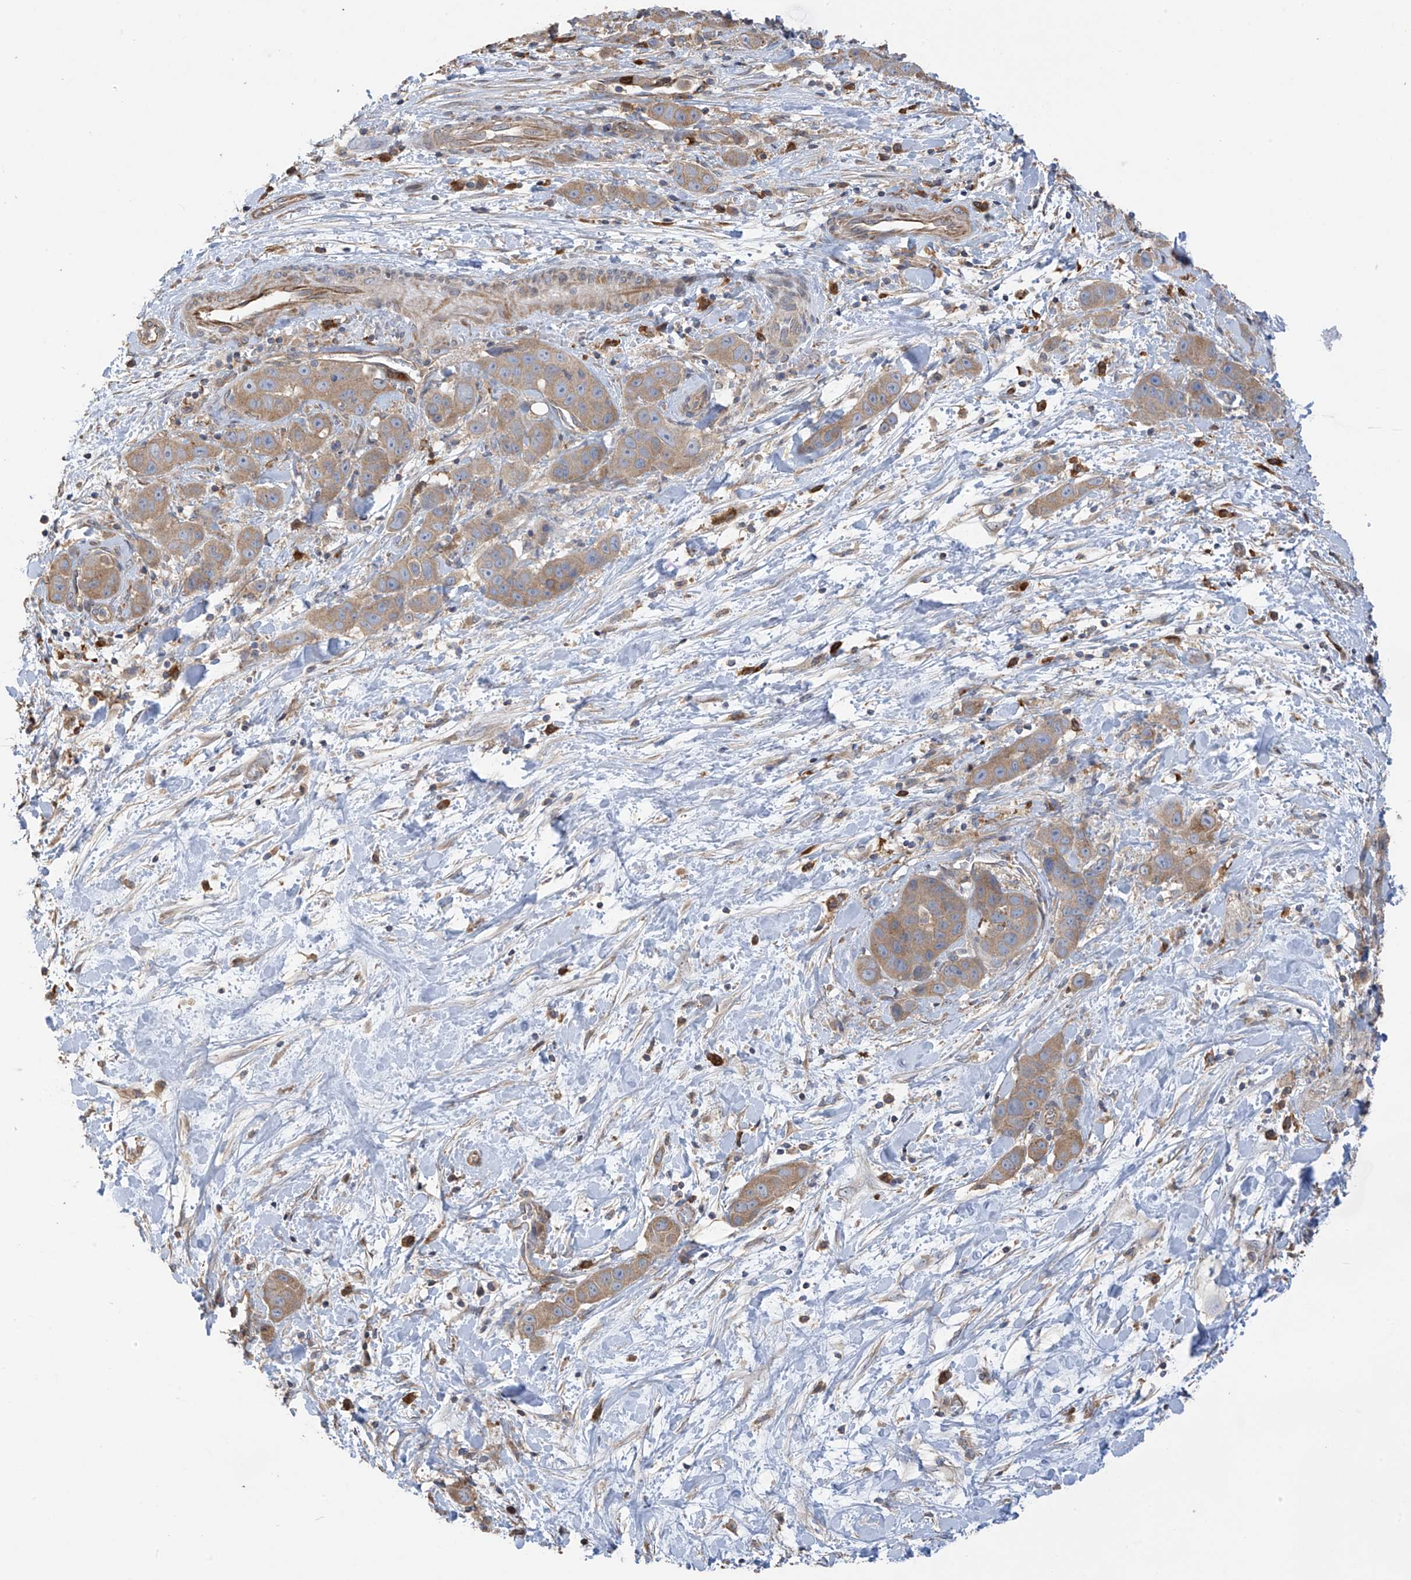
{"staining": {"intensity": "moderate", "quantity": ">75%", "location": "cytoplasmic/membranous"}, "tissue": "liver cancer", "cell_type": "Tumor cells", "image_type": "cancer", "snomed": [{"axis": "morphology", "description": "Cholangiocarcinoma"}, {"axis": "topography", "description": "Liver"}], "caption": "A brown stain shows moderate cytoplasmic/membranous staining of a protein in liver cholangiocarcinoma tumor cells. Ihc stains the protein in brown and the nuclei are stained blue.", "gene": "PHACTR4", "patient": {"sex": "female", "age": 52}}